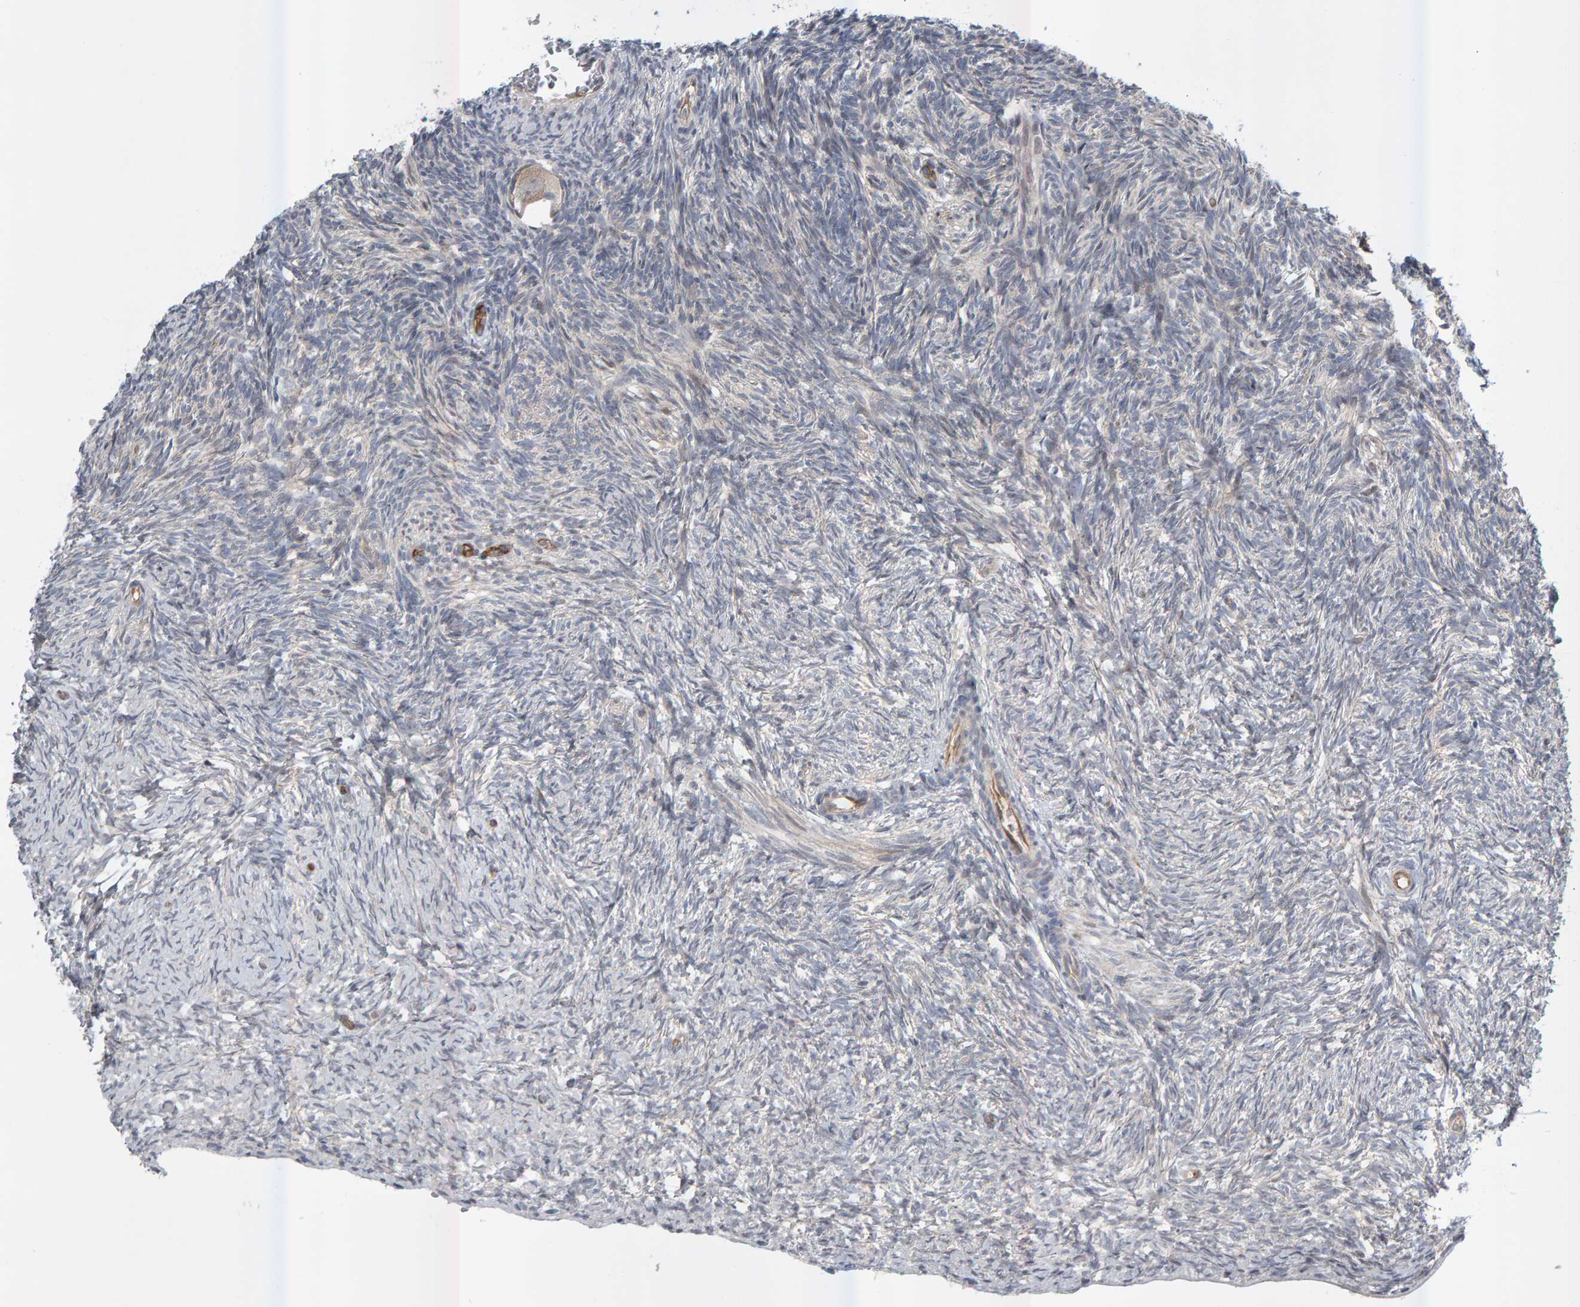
{"staining": {"intensity": "weak", "quantity": ">75%", "location": "cytoplasmic/membranous"}, "tissue": "ovary", "cell_type": "Follicle cells", "image_type": "normal", "snomed": [{"axis": "morphology", "description": "Normal tissue, NOS"}, {"axis": "topography", "description": "Ovary"}], "caption": "Ovary stained for a protein displays weak cytoplasmic/membranous positivity in follicle cells. (Stains: DAB (3,3'-diaminobenzidine) in brown, nuclei in blue, Microscopy: brightfield microscopy at high magnification).", "gene": "ZNF160", "patient": {"sex": "female", "age": 34}}